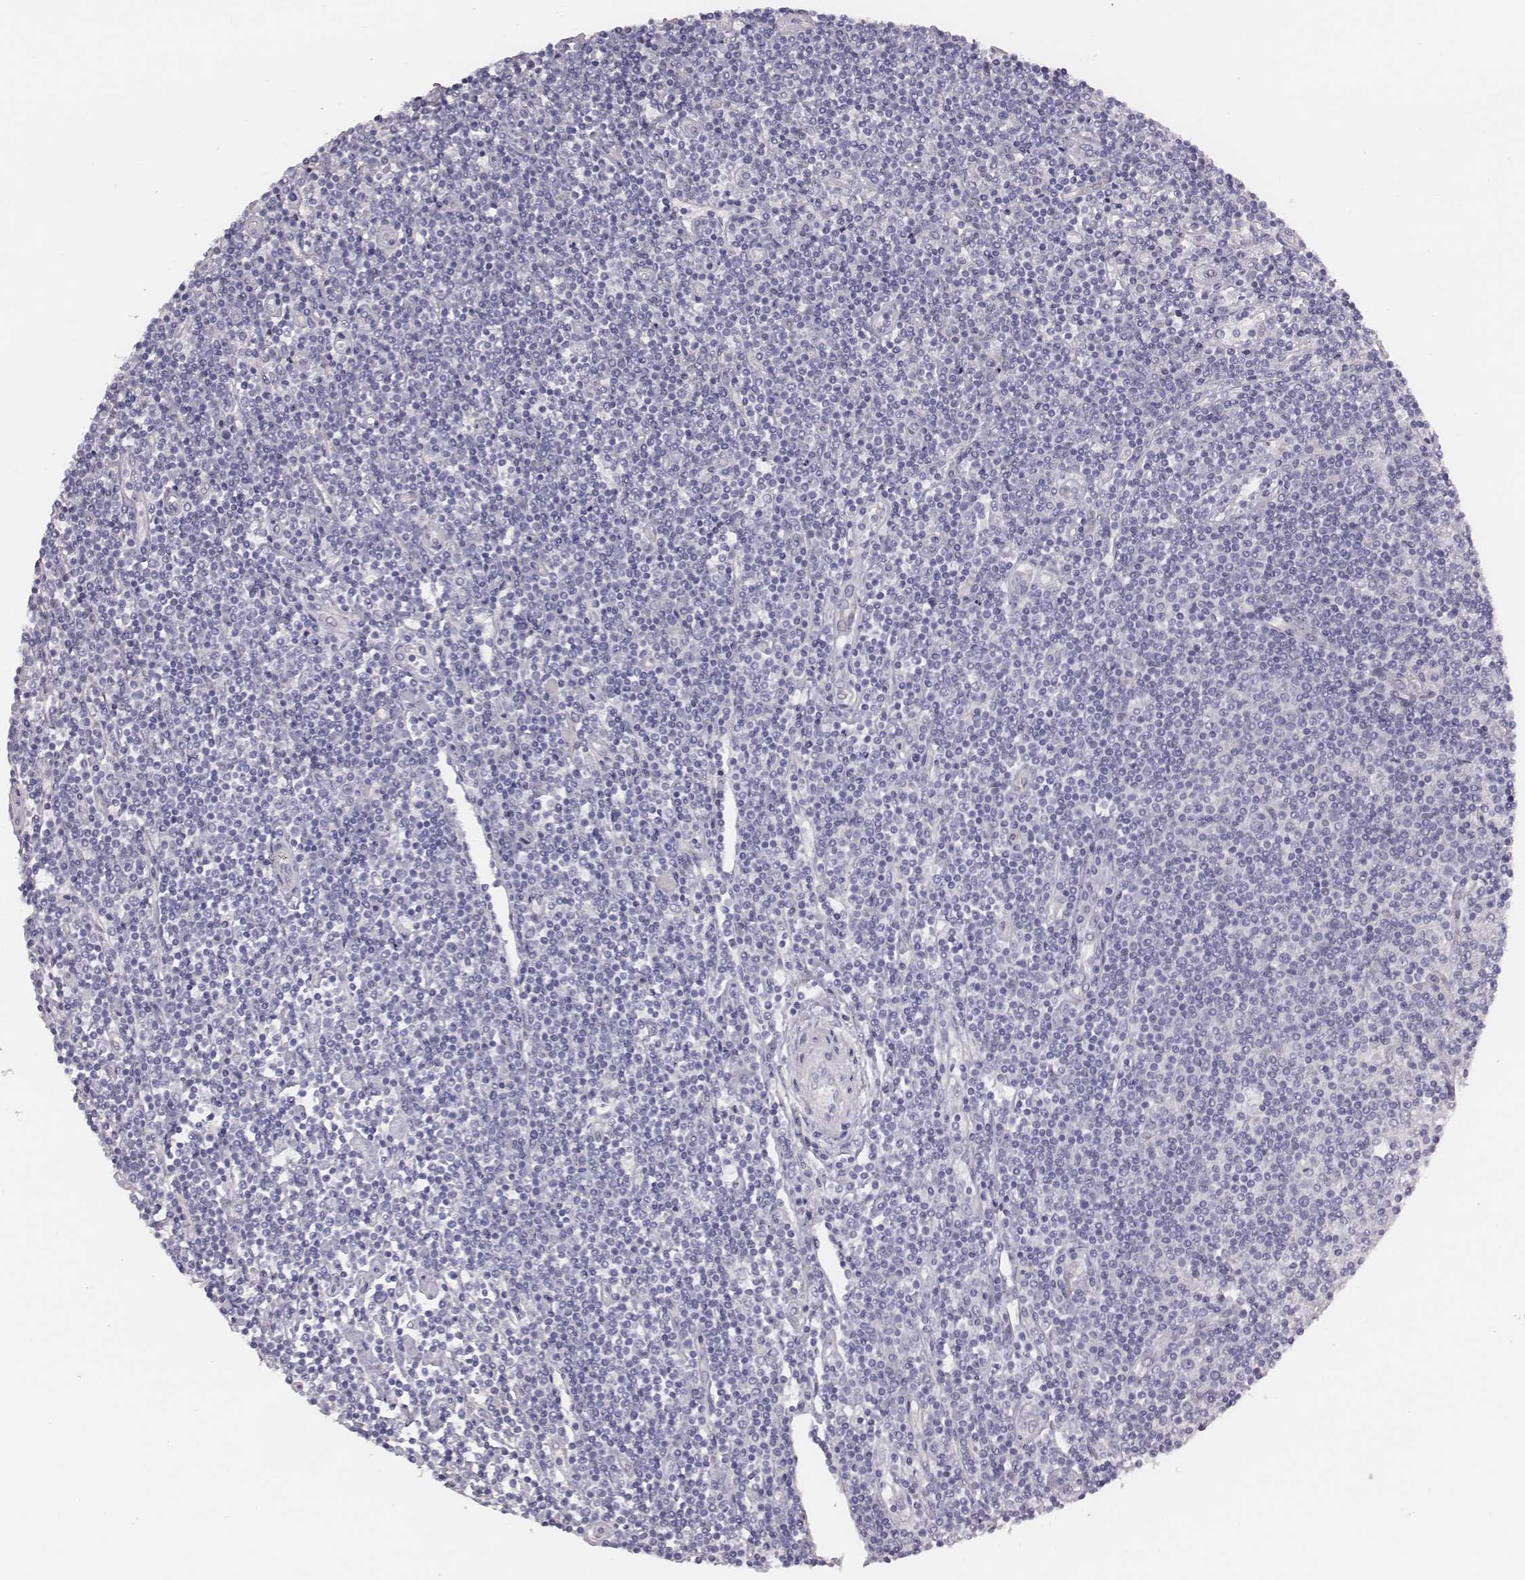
{"staining": {"intensity": "negative", "quantity": "none", "location": "none"}, "tissue": "lymphoma", "cell_type": "Tumor cells", "image_type": "cancer", "snomed": [{"axis": "morphology", "description": "Hodgkin's disease, NOS"}, {"axis": "topography", "description": "Lymph node"}], "caption": "Micrograph shows no protein expression in tumor cells of lymphoma tissue.", "gene": "CACNG4", "patient": {"sex": "male", "age": 40}}